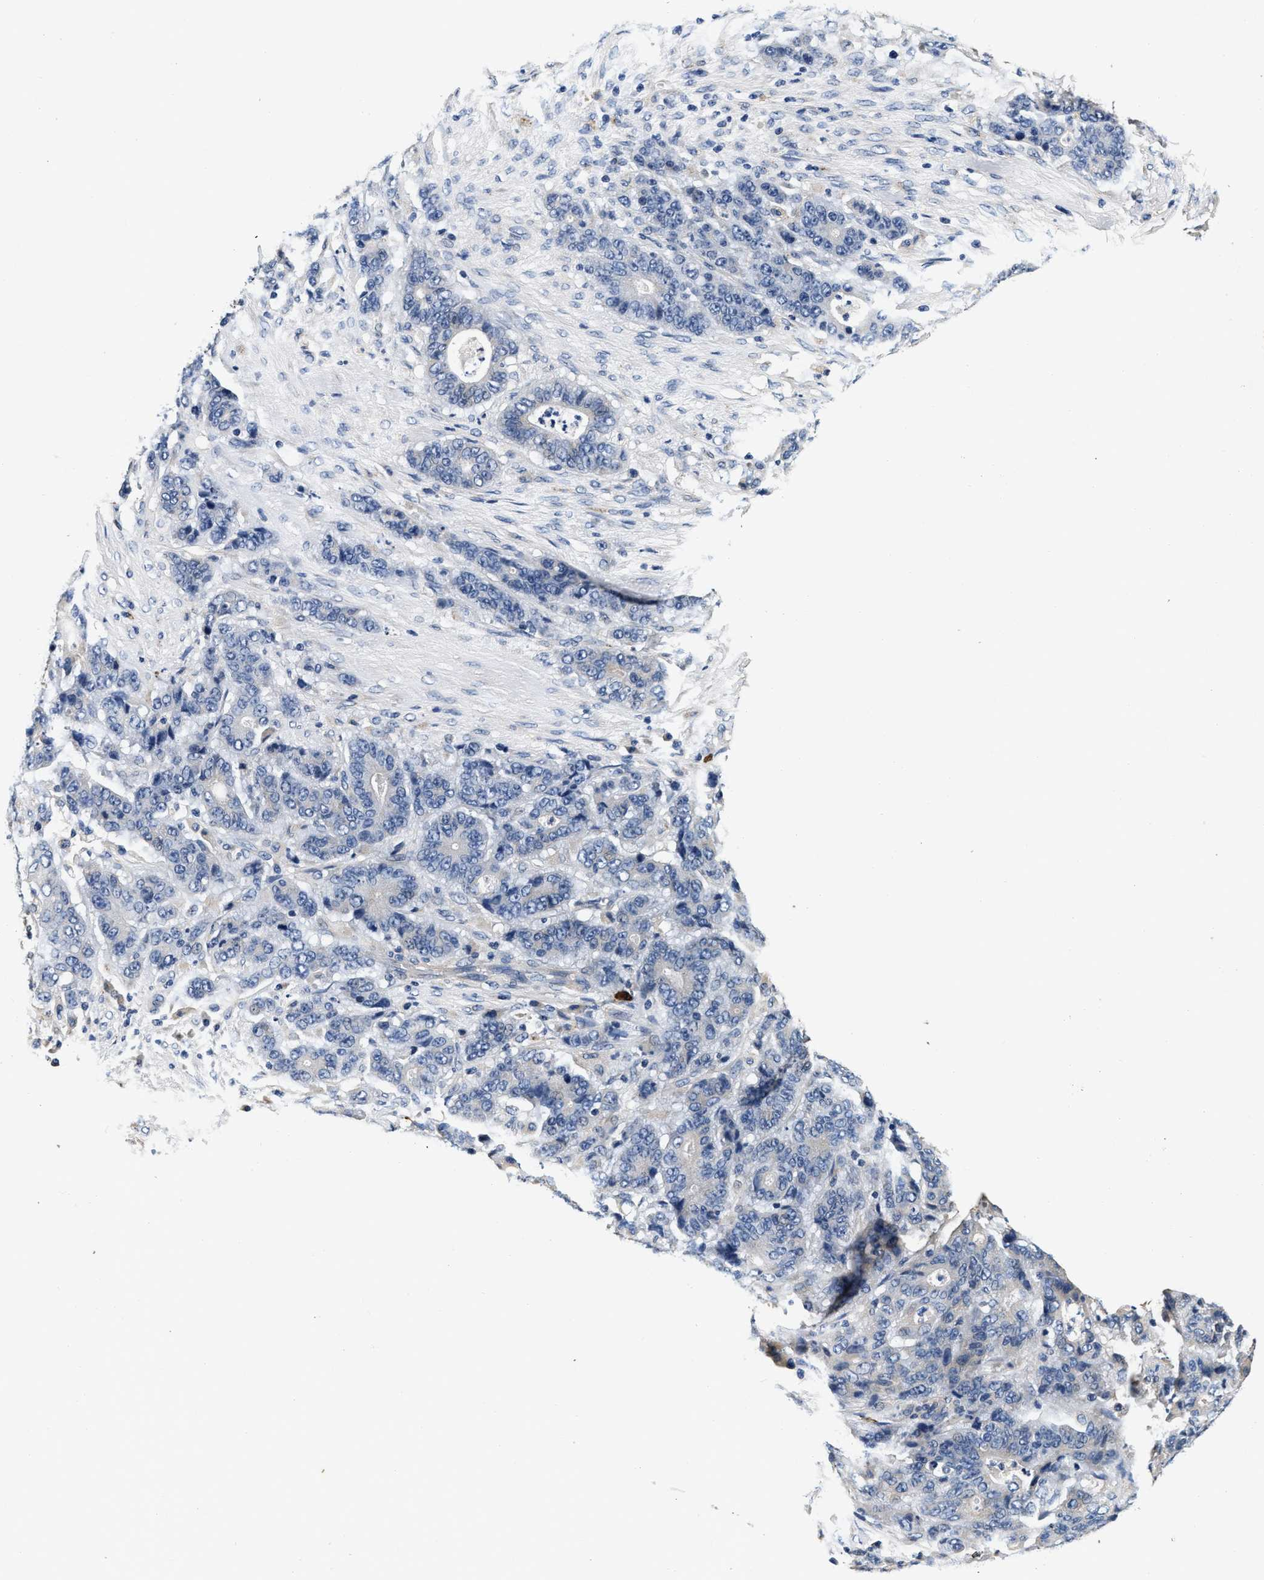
{"staining": {"intensity": "negative", "quantity": "none", "location": "none"}, "tissue": "stomach cancer", "cell_type": "Tumor cells", "image_type": "cancer", "snomed": [{"axis": "morphology", "description": "Adenocarcinoma, NOS"}, {"axis": "topography", "description": "Stomach"}], "caption": "The image displays no significant expression in tumor cells of stomach cancer (adenocarcinoma).", "gene": "ABCG8", "patient": {"sex": "female", "age": 73}}